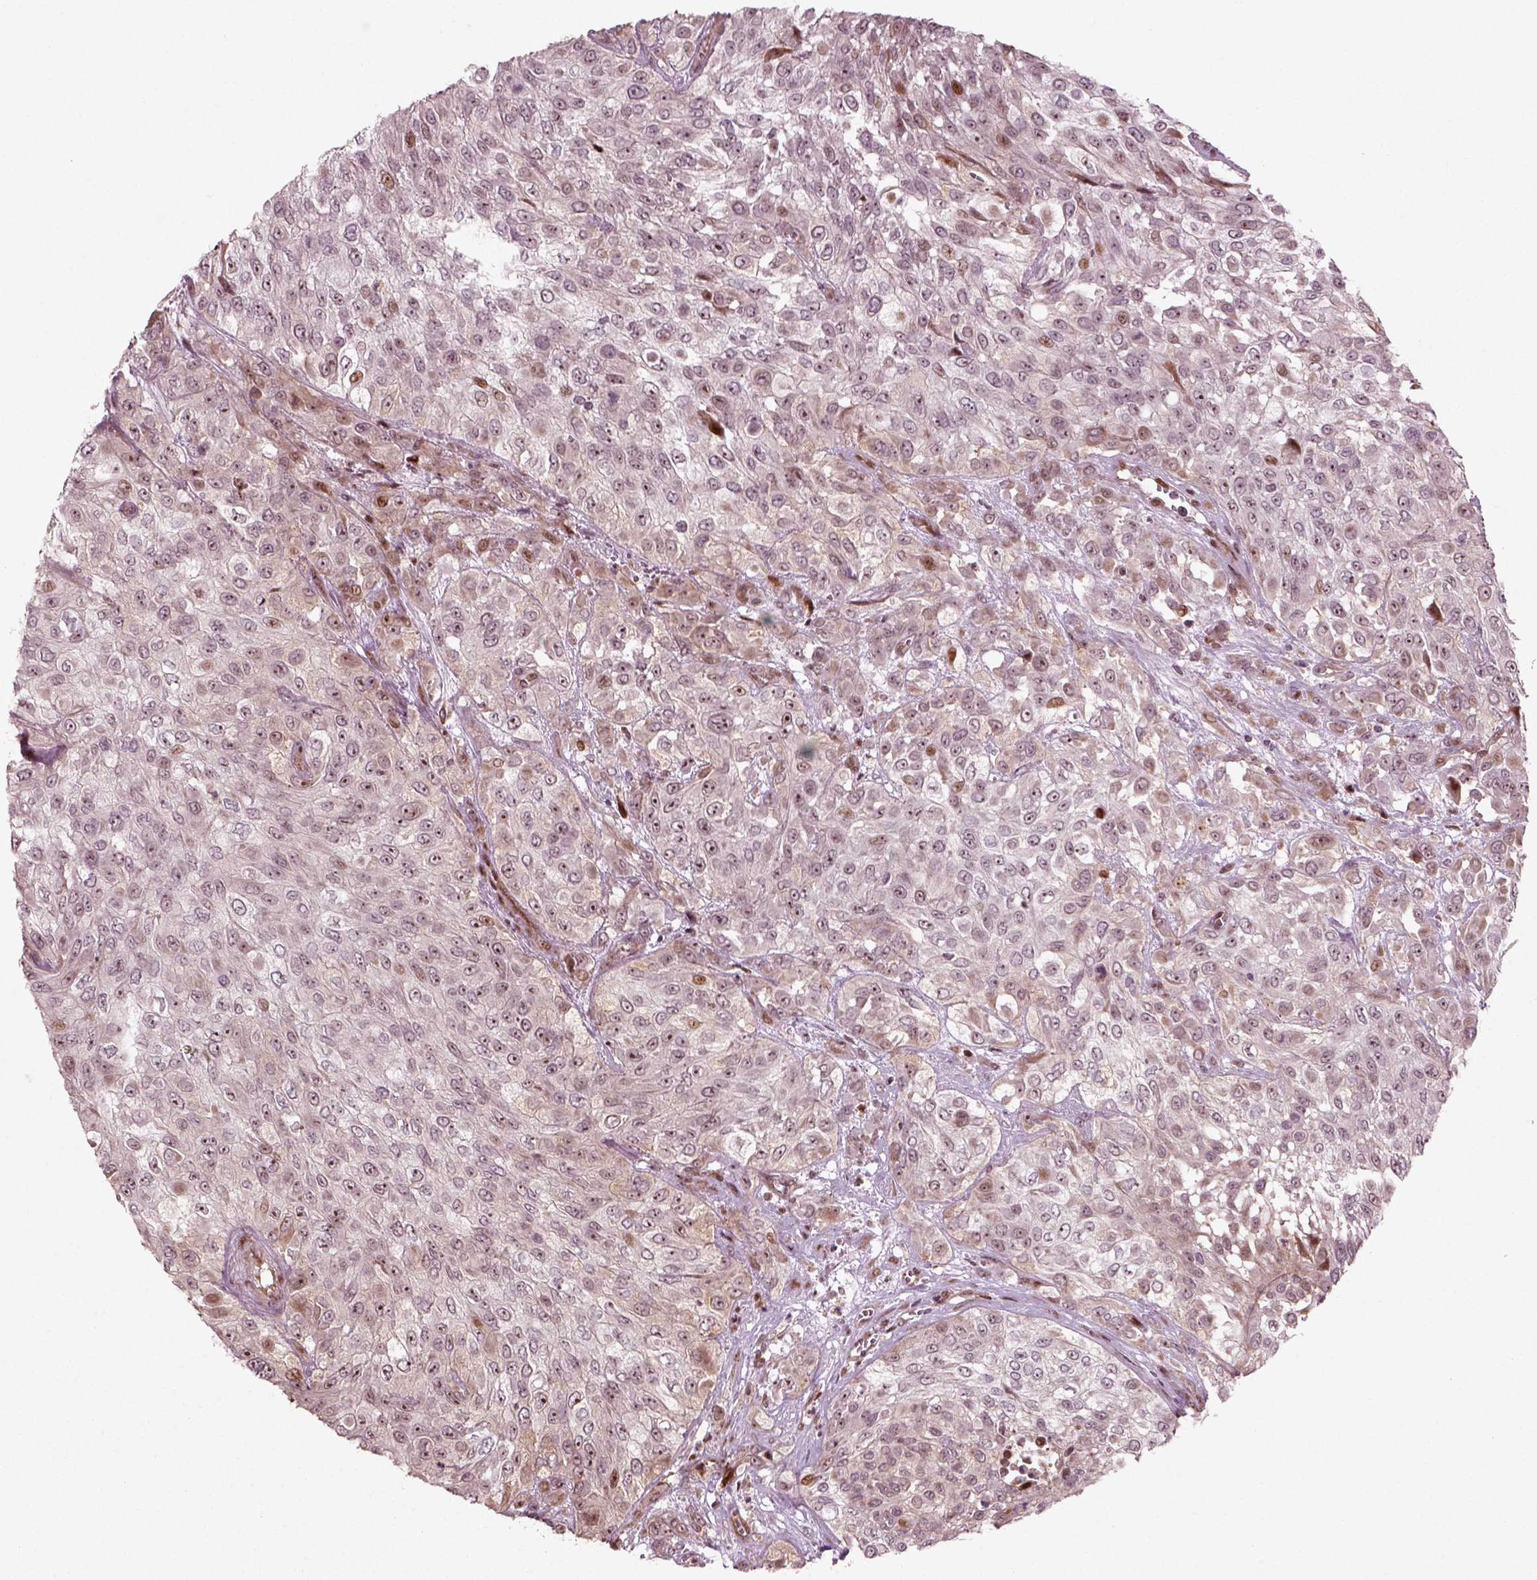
{"staining": {"intensity": "moderate", "quantity": "<25%", "location": "nuclear"}, "tissue": "urothelial cancer", "cell_type": "Tumor cells", "image_type": "cancer", "snomed": [{"axis": "morphology", "description": "Urothelial carcinoma, High grade"}, {"axis": "topography", "description": "Urinary bladder"}], "caption": "Immunohistochemical staining of human high-grade urothelial carcinoma shows moderate nuclear protein staining in approximately <25% of tumor cells. Using DAB (brown) and hematoxylin (blue) stains, captured at high magnification using brightfield microscopy.", "gene": "CDC14A", "patient": {"sex": "male", "age": 57}}